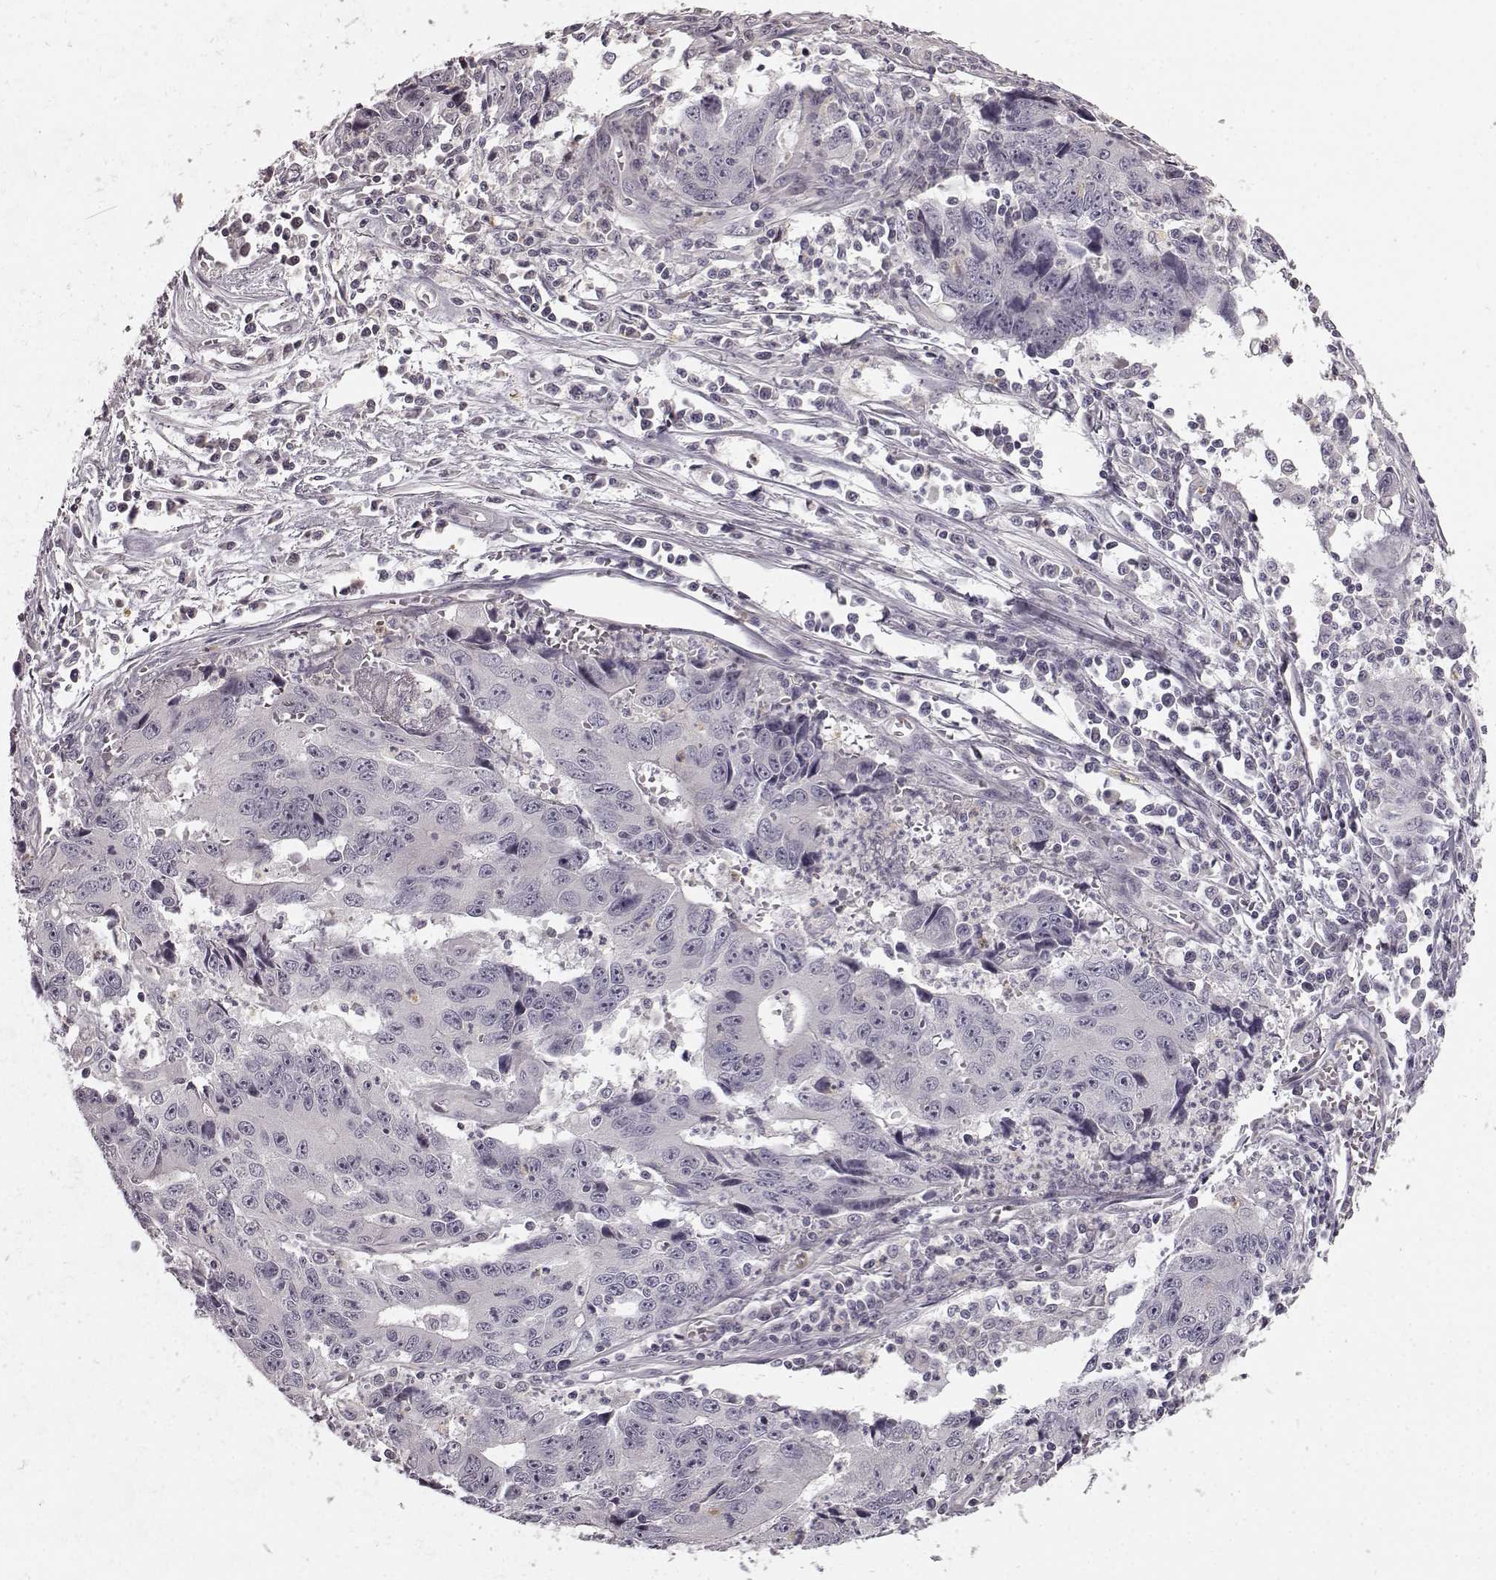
{"staining": {"intensity": "negative", "quantity": "none", "location": "none"}, "tissue": "liver cancer", "cell_type": "Tumor cells", "image_type": "cancer", "snomed": [{"axis": "morphology", "description": "Cholangiocarcinoma"}, {"axis": "topography", "description": "Liver"}], "caption": "Immunohistochemistry (IHC) of human liver cholangiocarcinoma demonstrates no staining in tumor cells.", "gene": "CHIT1", "patient": {"sex": "male", "age": 65}}